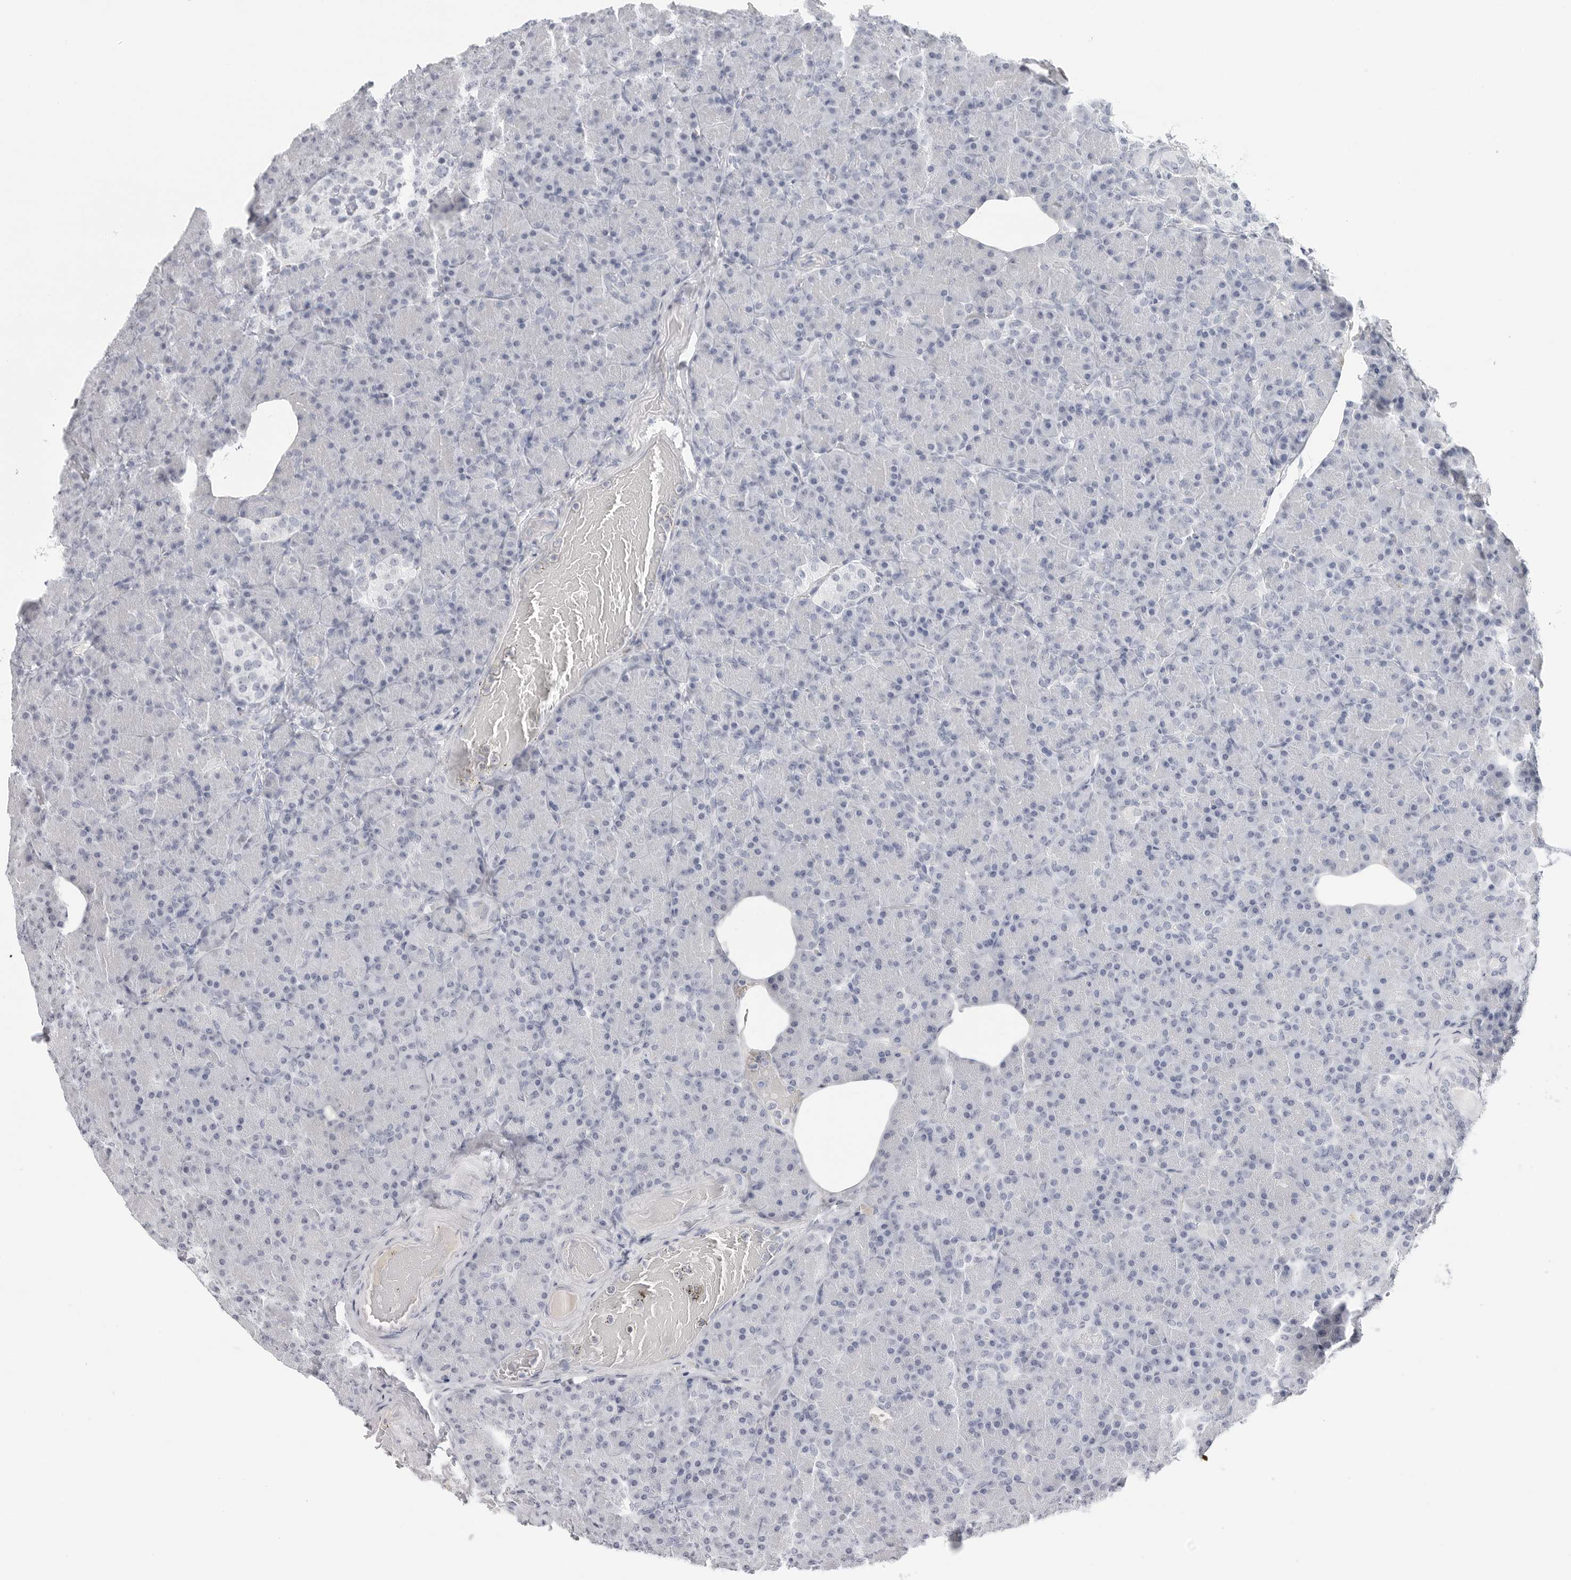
{"staining": {"intensity": "negative", "quantity": "none", "location": "none"}, "tissue": "pancreas", "cell_type": "Exocrine glandular cells", "image_type": "normal", "snomed": [{"axis": "morphology", "description": "Normal tissue, NOS"}, {"axis": "topography", "description": "Pancreas"}], "caption": "This is an IHC micrograph of benign pancreas. There is no positivity in exocrine glandular cells.", "gene": "AMPD1", "patient": {"sex": "female", "age": 43}}